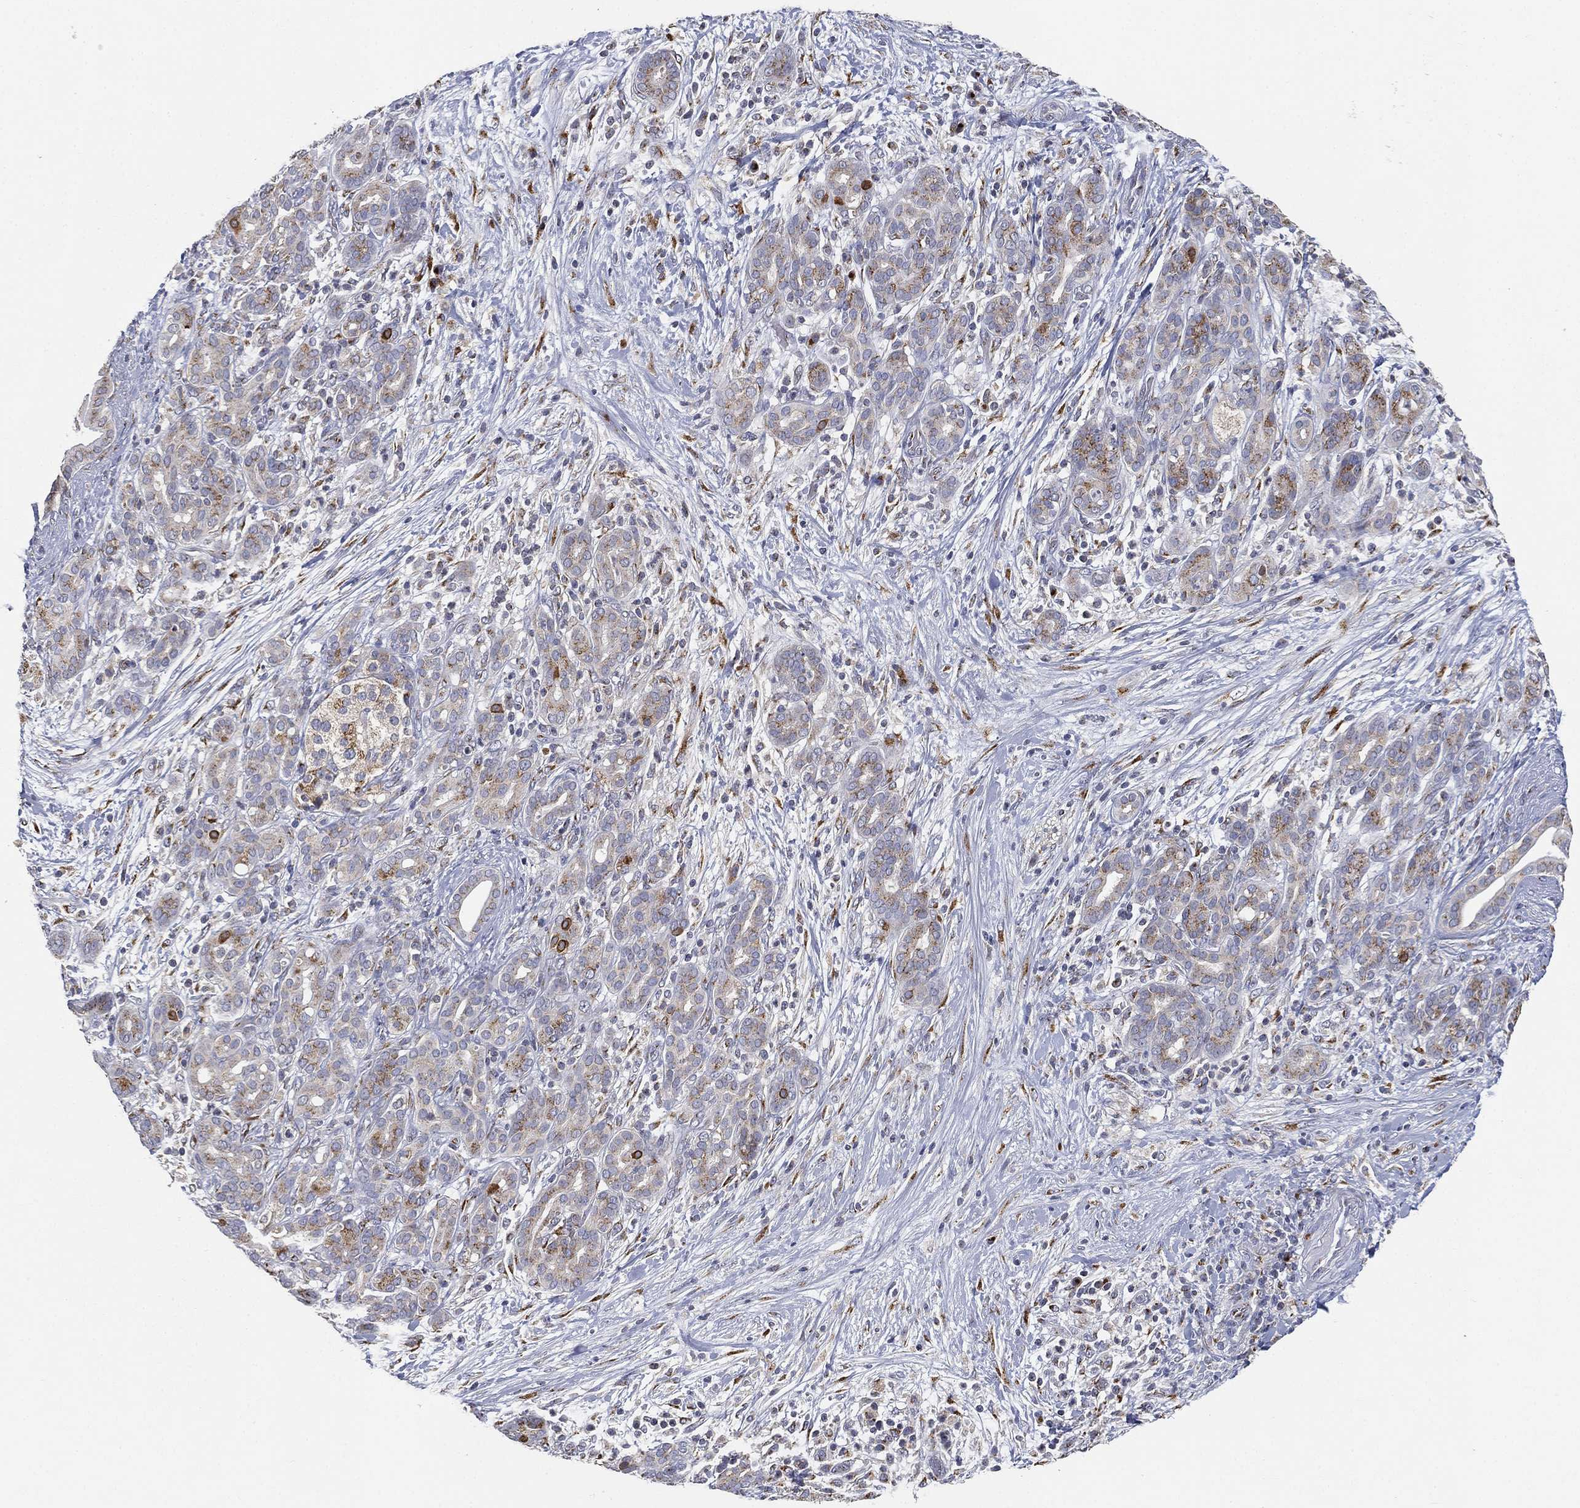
{"staining": {"intensity": "moderate", "quantity": "25%-75%", "location": "cytoplasmic/membranous"}, "tissue": "pancreatic cancer", "cell_type": "Tumor cells", "image_type": "cancer", "snomed": [{"axis": "morphology", "description": "Adenocarcinoma, NOS"}, {"axis": "topography", "description": "Pancreas"}], "caption": "Pancreatic cancer stained with DAB immunohistochemistry (IHC) shows medium levels of moderate cytoplasmic/membranous positivity in about 25%-75% of tumor cells. Immunohistochemistry (ihc) stains the protein in brown and the nuclei are stained blue.", "gene": "TICAM1", "patient": {"sex": "male", "age": 44}}